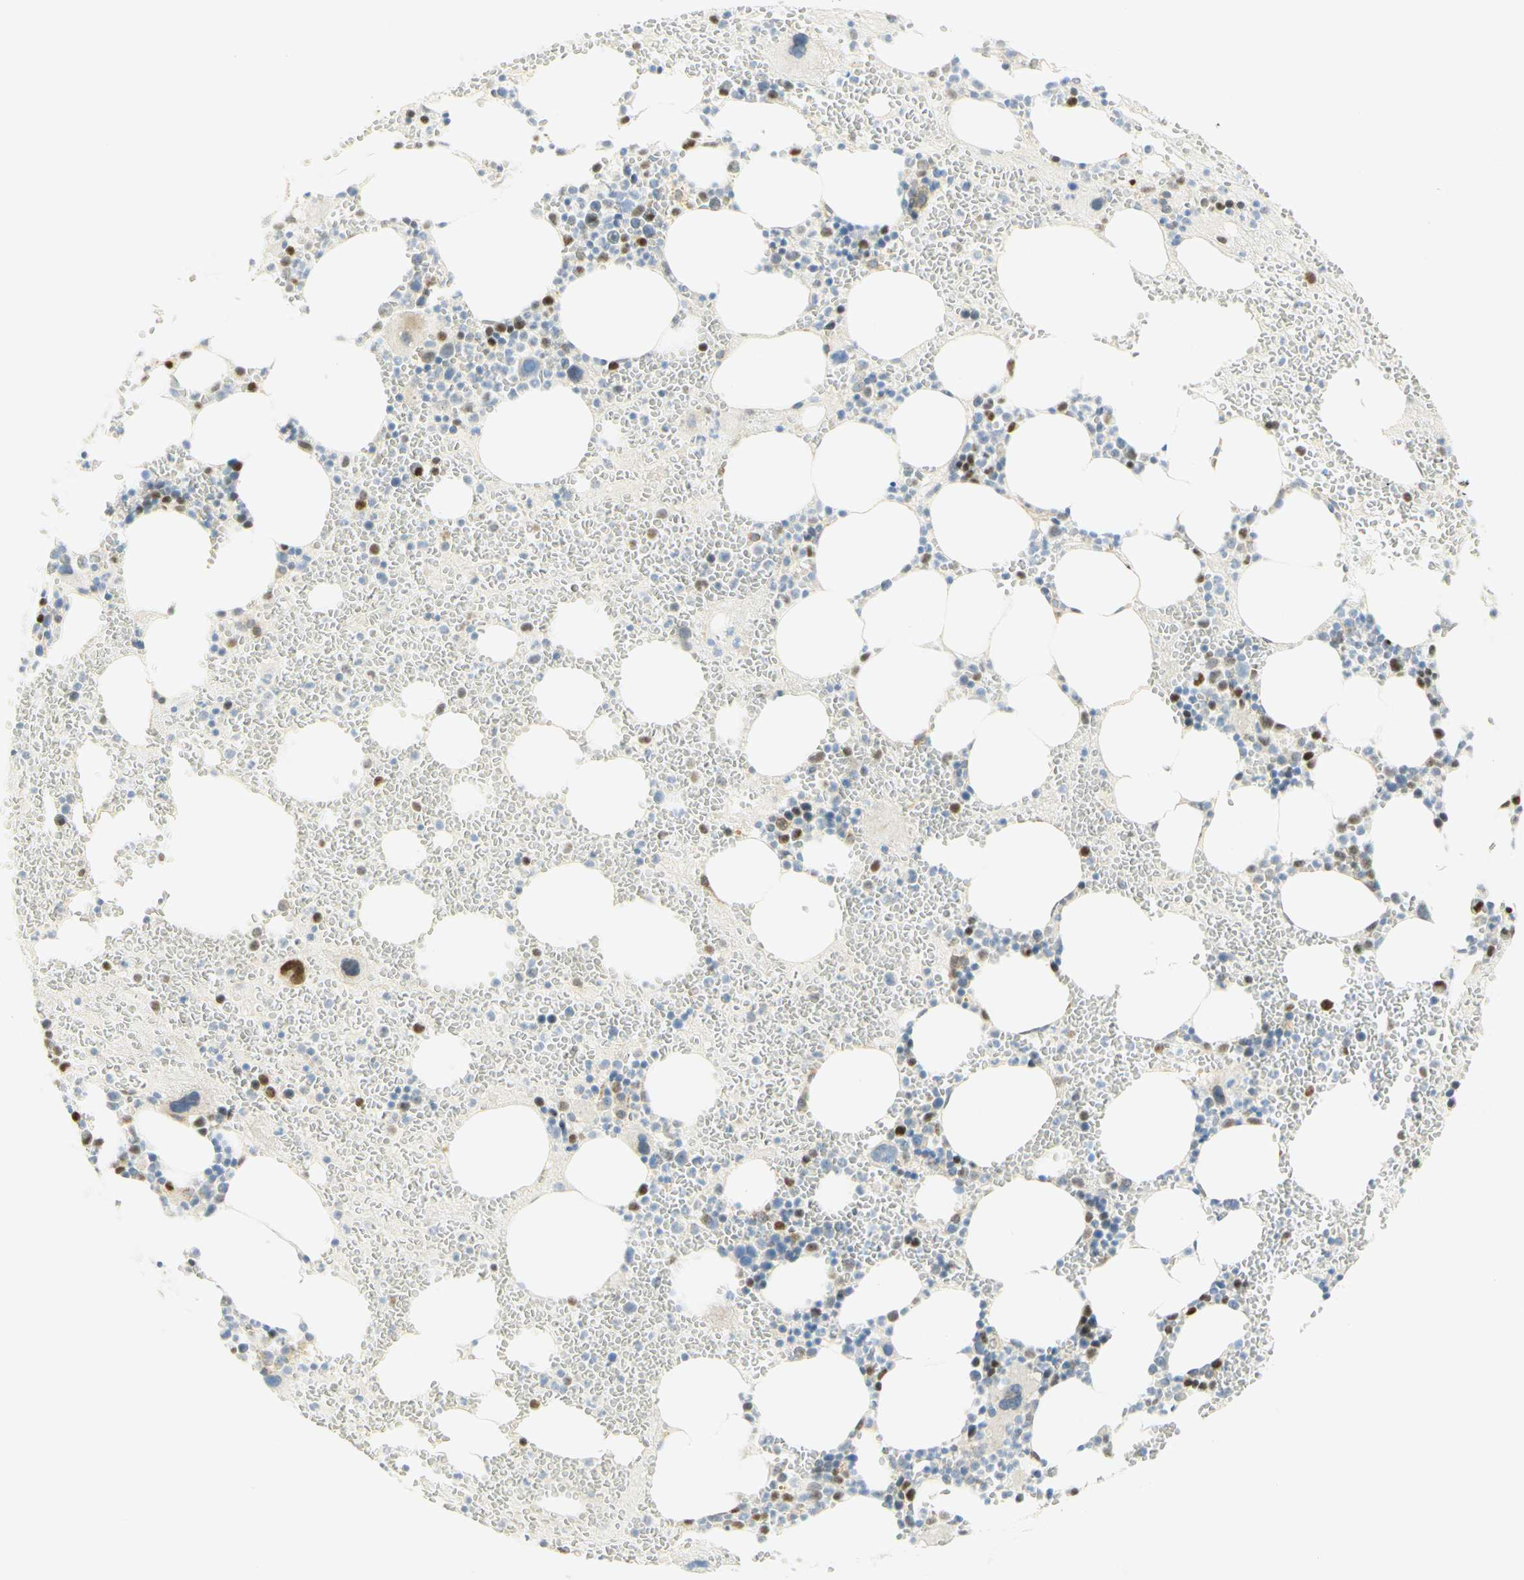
{"staining": {"intensity": "moderate", "quantity": "25%-75%", "location": "nuclear"}, "tissue": "bone marrow", "cell_type": "Hematopoietic cells", "image_type": "normal", "snomed": [{"axis": "morphology", "description": "Normal tissue, NOS"}, {"axis": "morphology", "description": "Inflammation, NOS"}, {"axis": "topography", "description": "Bone marrow"}], "caption": "Protein expression analysis of benign bone marrow reveals moderate nuclear positivity in approximately 25%-75% of hematopoietic cells.", "gene": "E2F1", "patient": {"sex": "female", "age": 76}}